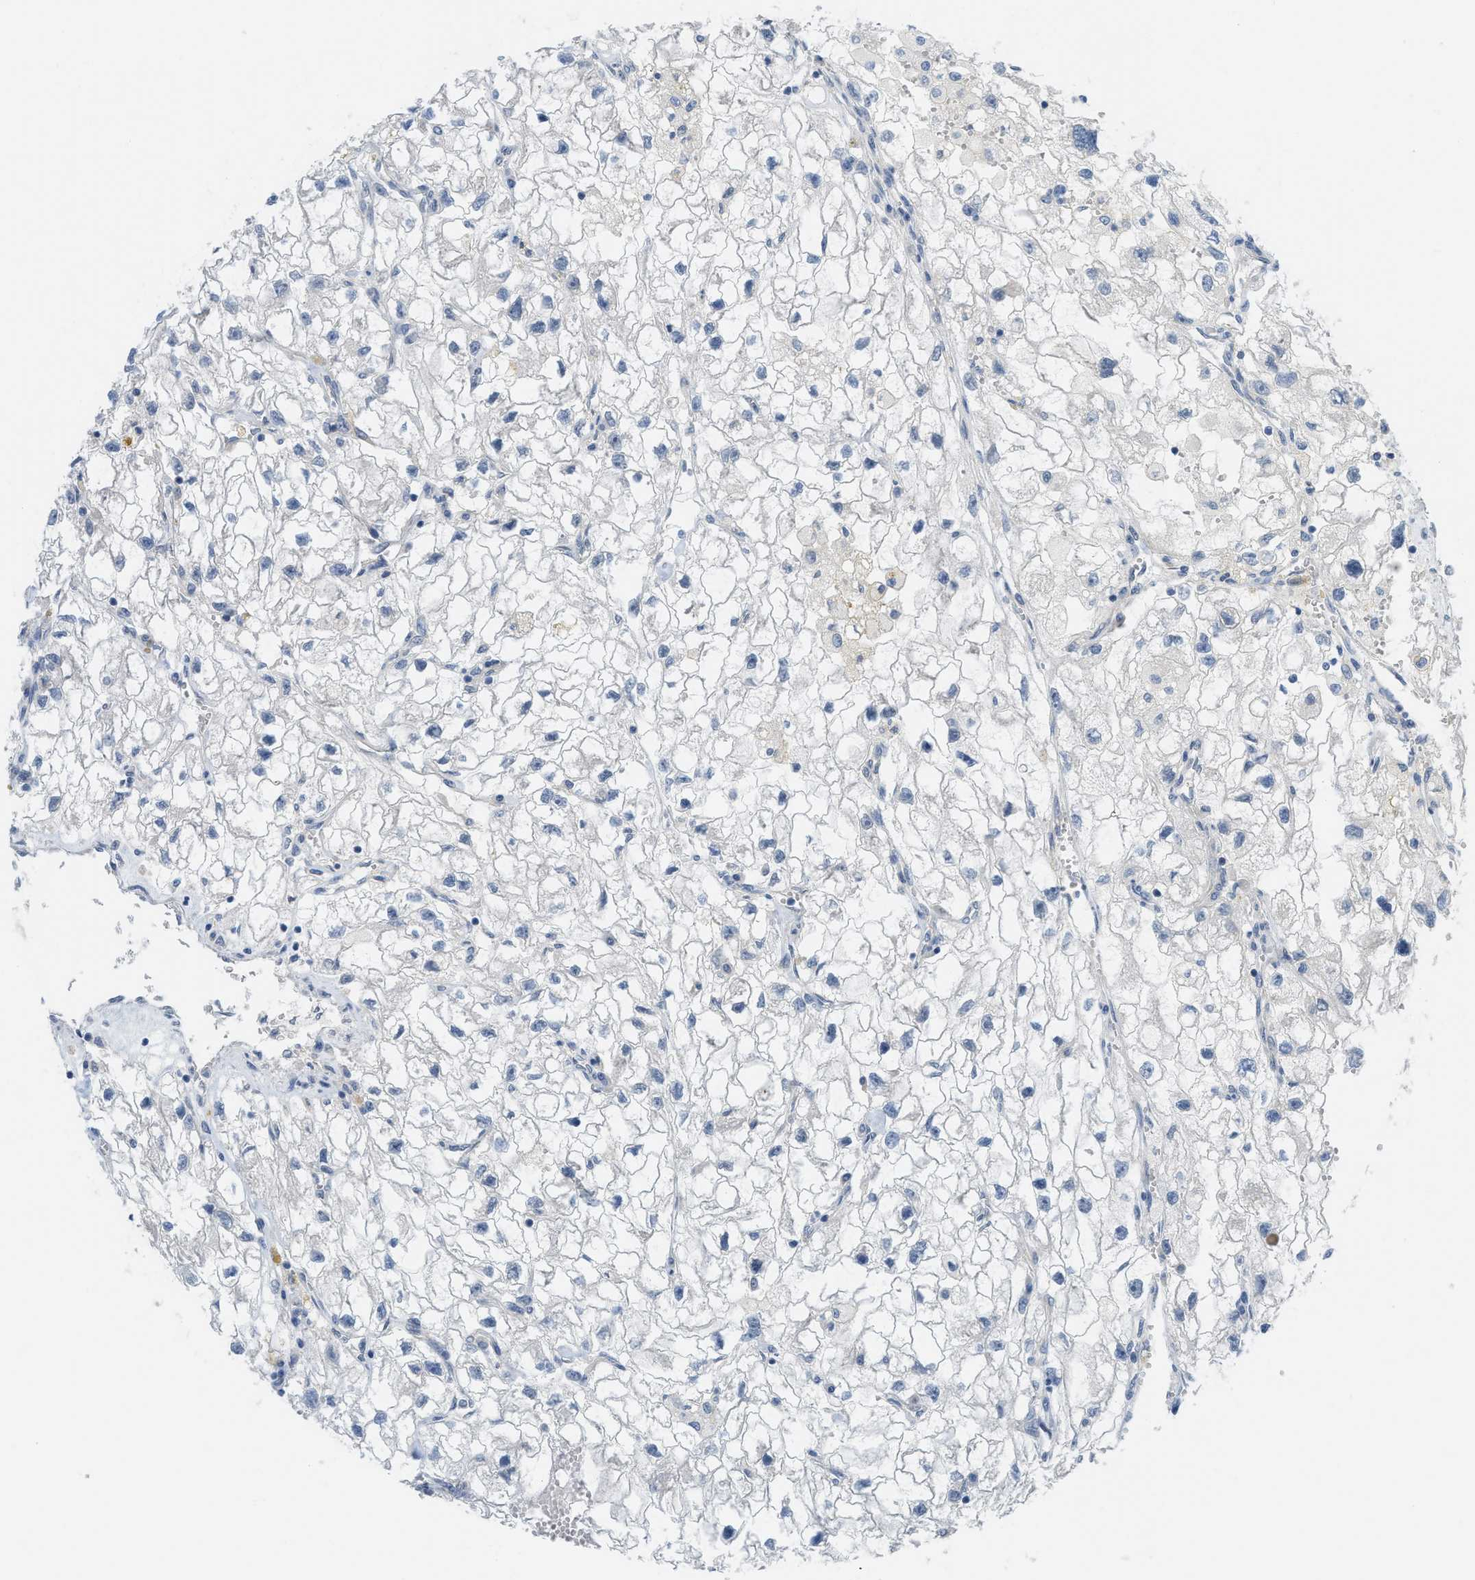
{"staining": {"intensity": "negative", "quantity": "none", "location": "none"}, "tissue": "renal cancer", "cell_type": "Tumor cells", "image_type": "cancer", "snomed": [{"axis": "morphology", "description": "Adenocarcinoma, NOS"}, {"axis": "topography", "description": "Kidney"}], "caption": "High power microscopy histopathology image of an IHC photomicrograph of renal cancer, revealing no significant positivity in tumor cells. (DAB IHC visualized using brightfield microscopy, high magnification).", "gene": "TNFAIP1", "patient": {"sex": "female", "age": 70}}